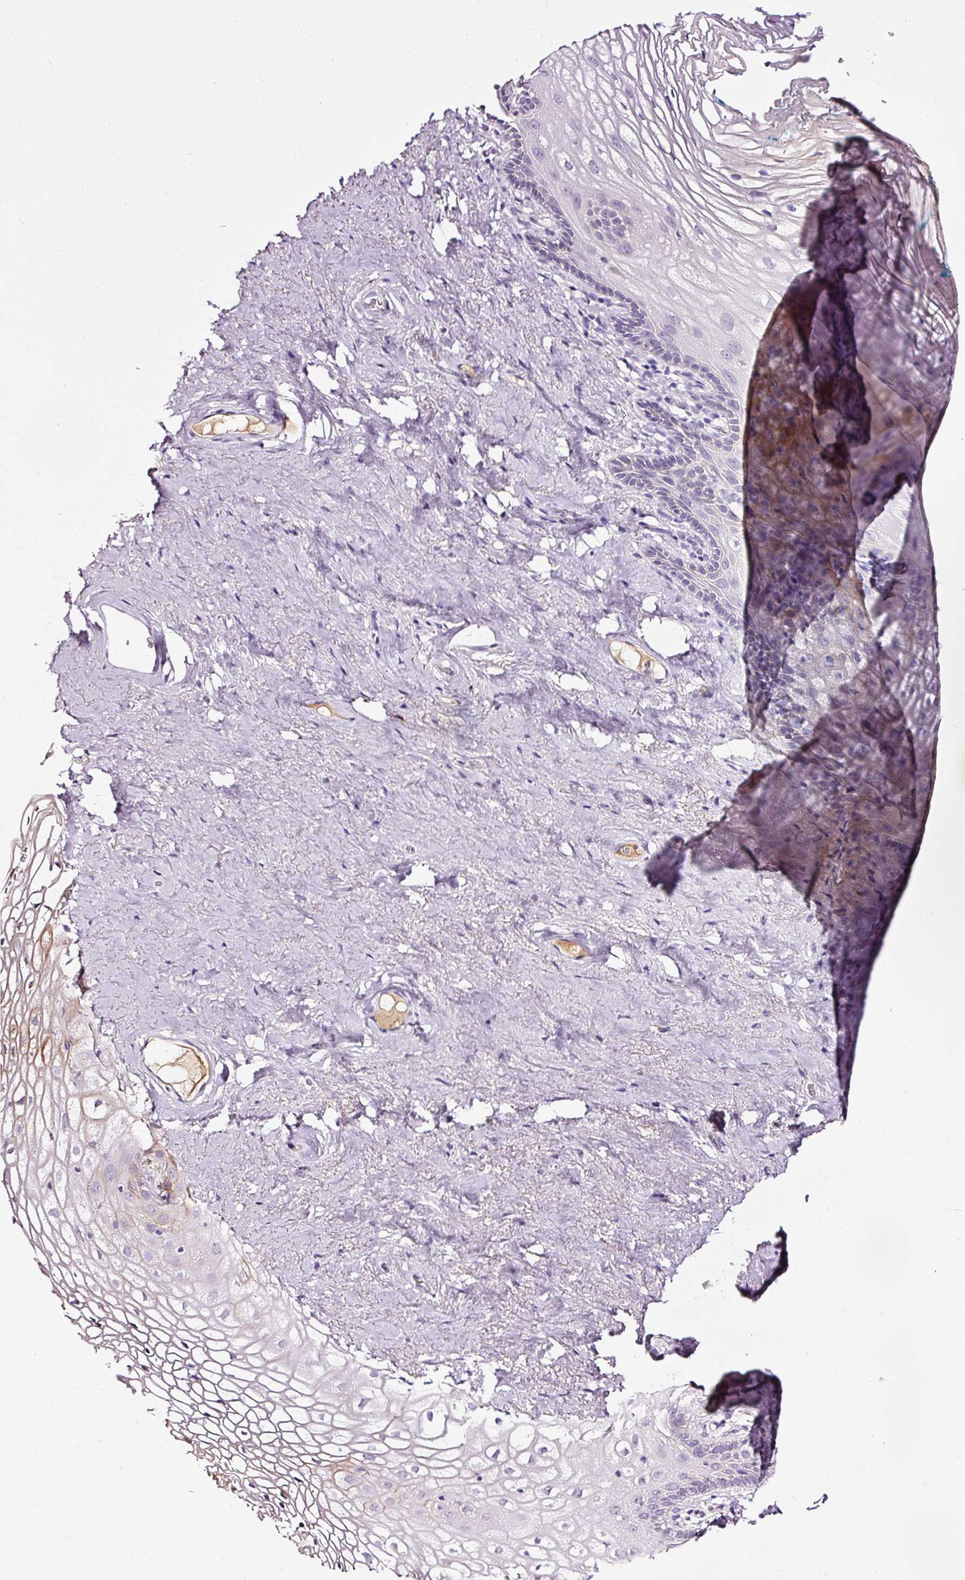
{"staining": {"intensity": "negative", "quantity": "none", "location": "none"}, "tissue": "vagina", "cell_type": "Squamous epithelial cells", "image_type": "normal", "snomed": [{"axis": "morphology", "description": "Normal tissue, NOS"}, {"axis": "topography", "description": "Vagina"}, {"axis": "topography", "description": "Peripheral nerve tissue"}], "caption": "Immunohistochemistry (IHC) histopathology image of normal human vagina stained for a protein (brown), which displays no positivity in squamous epithelial cells. (IHC, brightfield microscopy, high magnification).", "gene": "LAMP3", "patient": {"sex": "female", "age": 71}}